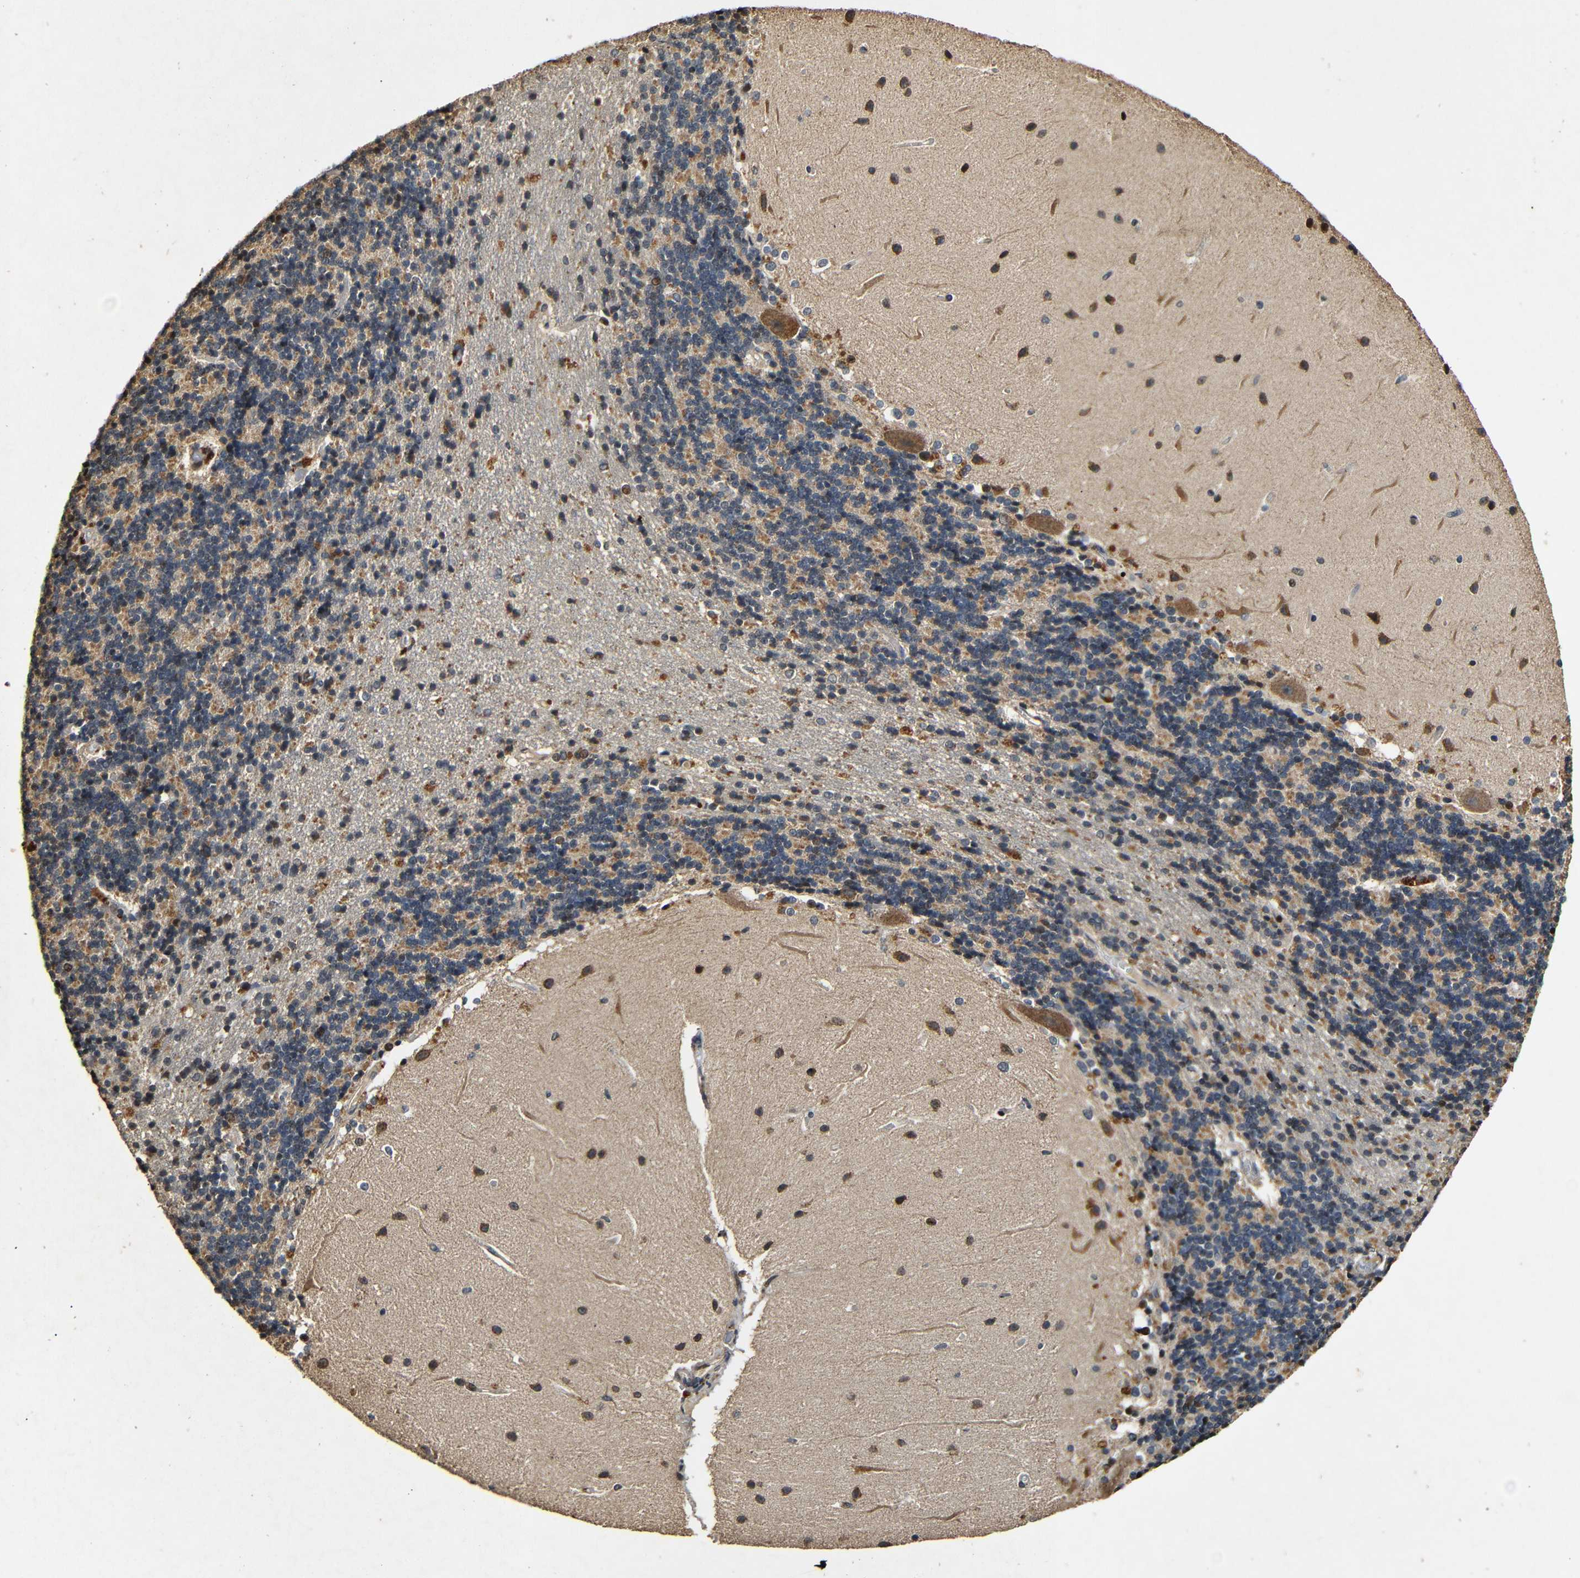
{"staining": {"intensity": "moderate", "quantity": "25%-75%", "location": "cytoplasmic/membranous"}, "tissue": "cerebellum", "cell_type": "Cells in granular layer", "image_type": "normal", "snomed": [{"axis": "morphology", "description": "Normal tissue, NOS"}, {"axis": "topography", "description": "Cerebellum"}], "caption": "Approximately 25%-75% of cells in granular layer in benign cerebellum display moderate cytoplasmic/membranous protein staining as visualized by brown immunohistochemical staining.", "gene": "KAZALD1", "patient": {"sex": "female", "age": 54}}